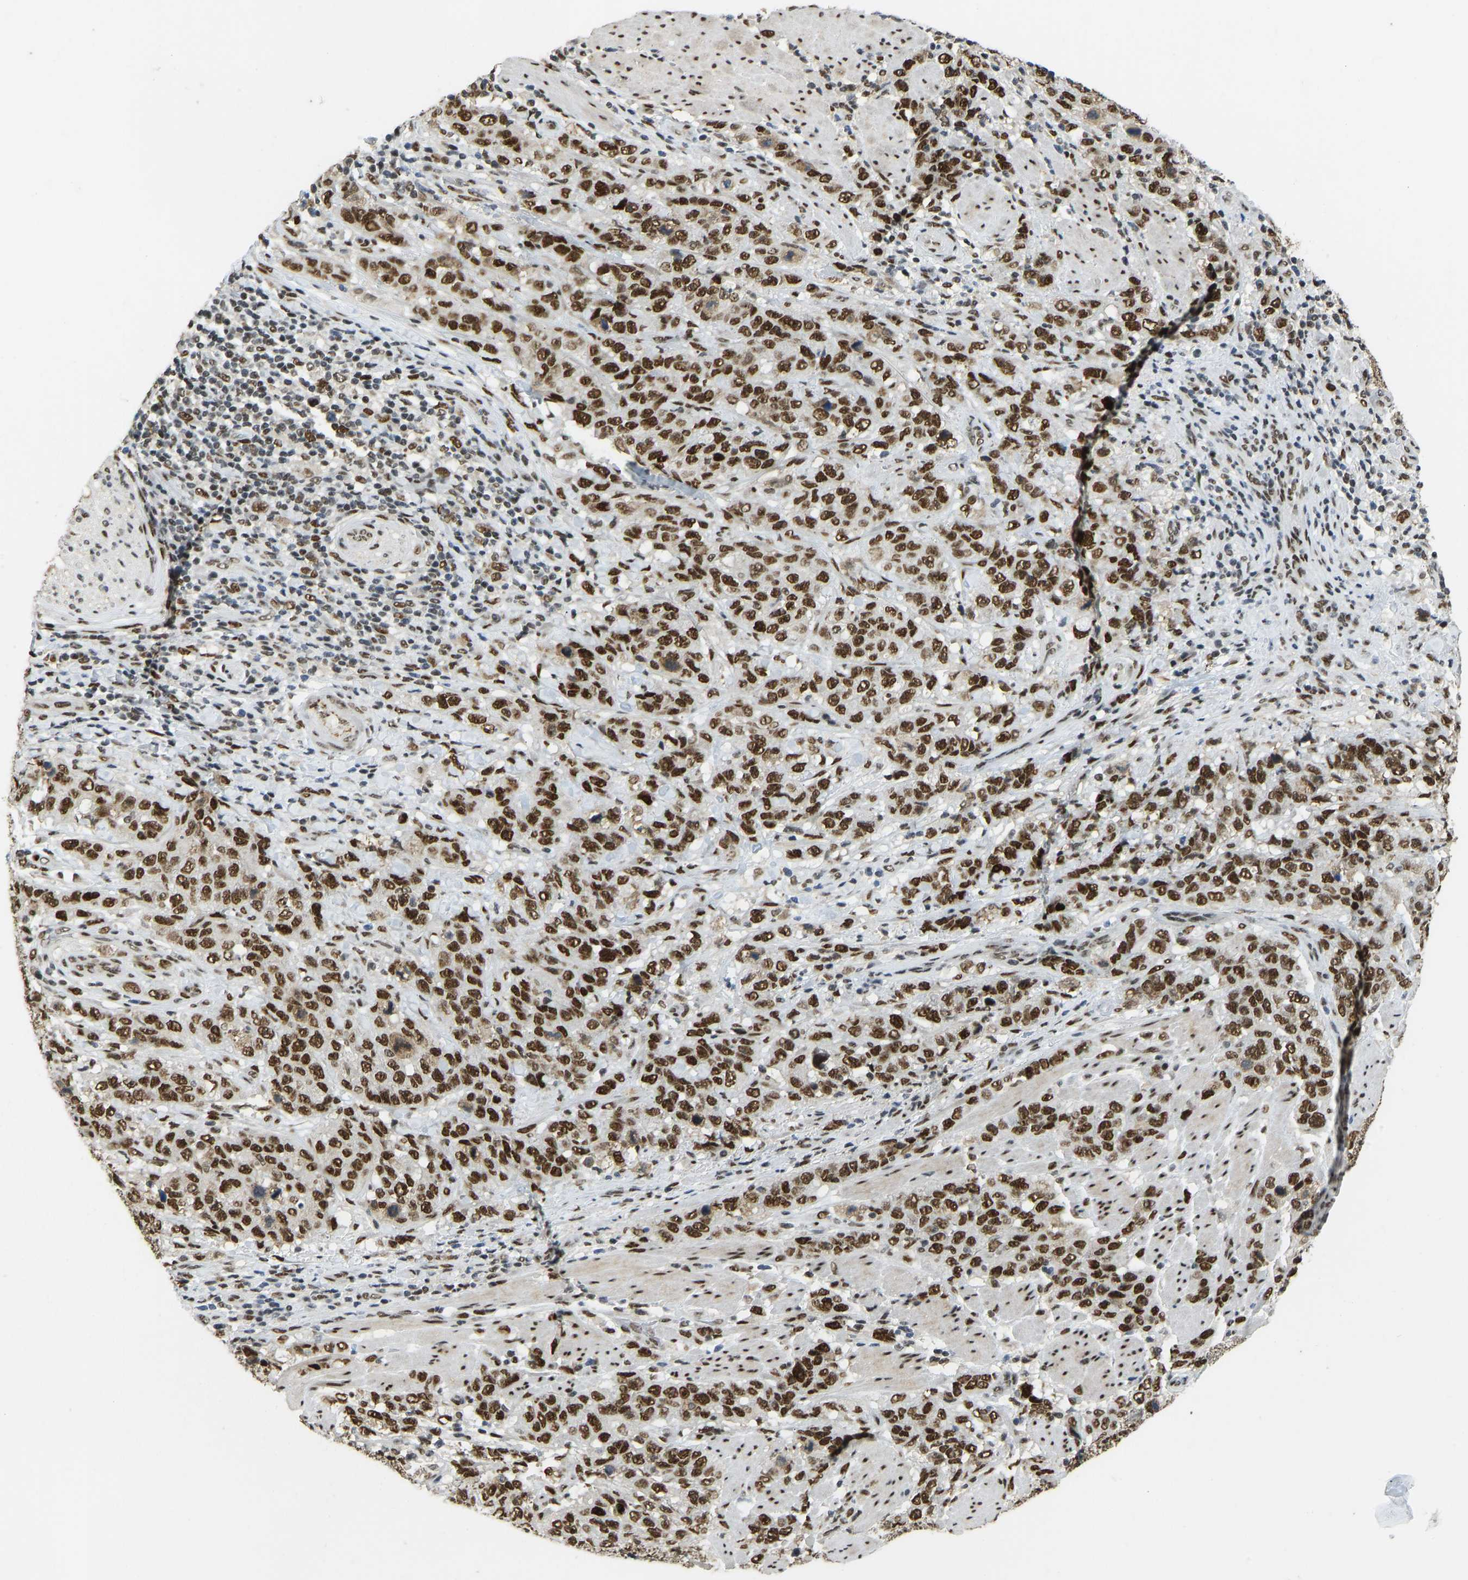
{"staining": {"intensity": "strong", "quantity": ">75%", "location": "nuclear"}, "tissue": "stomach cancer", "cell_type": "Tumor cells", "image_type": "cancer", "snomed": [{"axis": "morphology", "description": "Adenocarcinoma, NOS"}, {"axis": "topography", "description": "Stomach"}], "caption": "Strong nuclear staining is seen in approximately >75% of tumor cells in stomach cancer (adenocarcinoma).", "gene": "FOXK1", "patient": {"sex": "male", "age": 48}}